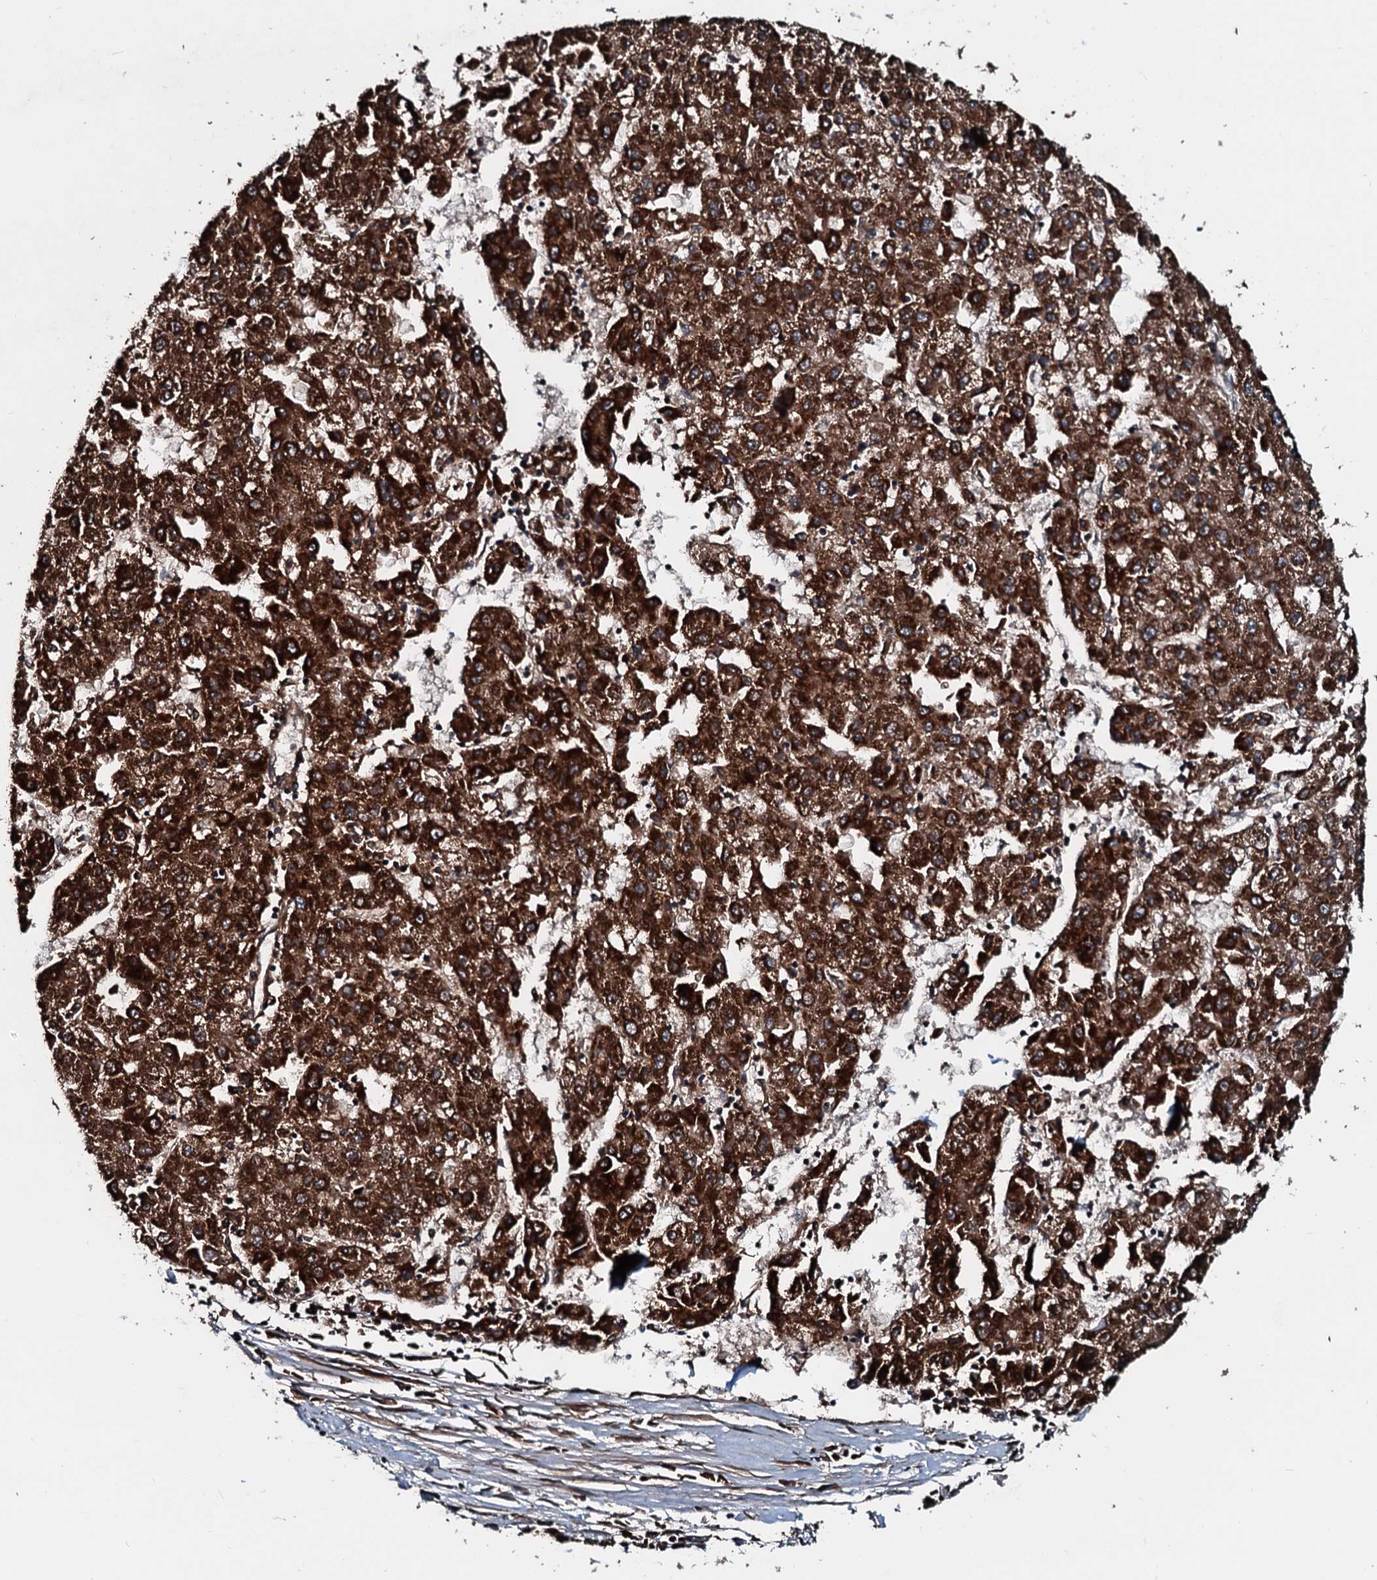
{"staining": {"intensity": "strong", "quantity": ">75%", "location": "cytoplasmic/membranous"}, "tissue": "liver cancer", "cell_type": "Tumor cells", "image_type": "cancer", "snomed": [{"axis": "morphology", "description": "Carcinoma, Hepatocellular, NOS"}, {"axis": "topography", "description": "Liver"}], "caption": "Brown immunohistochemical staining in liver cancer (hepatocellular carcinoma) shows strong cytoplasmic/membranous staining in about >75% of tumor cells.", "gene": "ACSS3", "patient": {"sex": "male", "age": 72}}